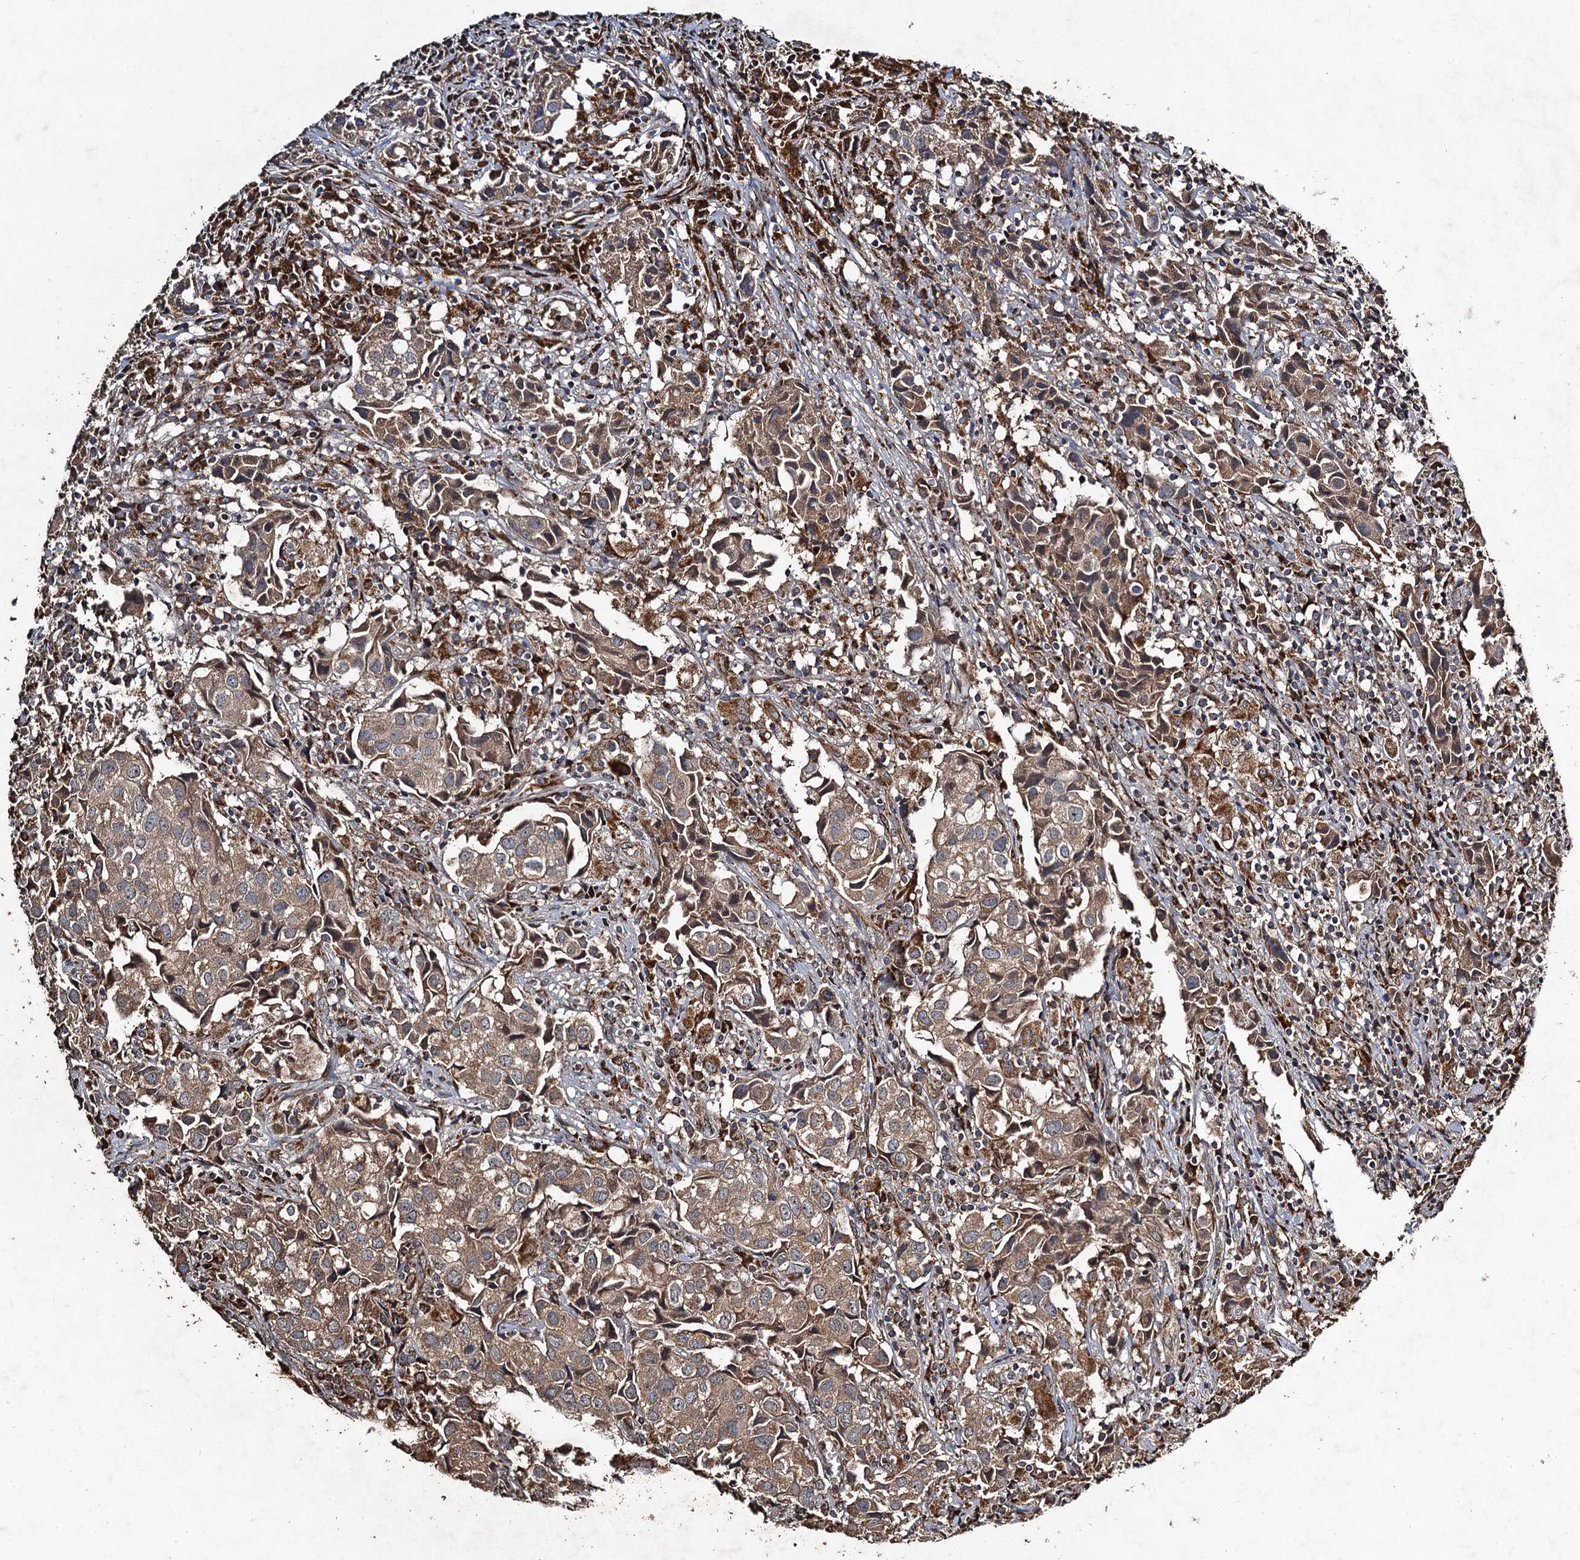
{"staining": {"intensity": "moderate", "quantity": ">75%", "location": "cytoplasmic/membranous"}, "tissue": "urothelial cancer", "cell_type": "Tumor cells", "image_type": "cancer", "snomed": [{"axis": "morphology", "description": "Urothelial carcinoma, High grade"}, {"axis": "topography", "description": "Urinary bladder"}], "caption": "Immunohistochemistry (IHC) (DAB) staining of human urothelial cancer displays moderate cytoplasmic/membranous protein expression in approximately >75% of tumor cells. The protein of interest is stained brown, and the nuclei are stained in blue (DAB (3,3'-diaminobenzidine) IHC with brightfield microscopy, high magnification).", "gene": "NDUFA13", "patient": {"sex": "female", "age": 75}}